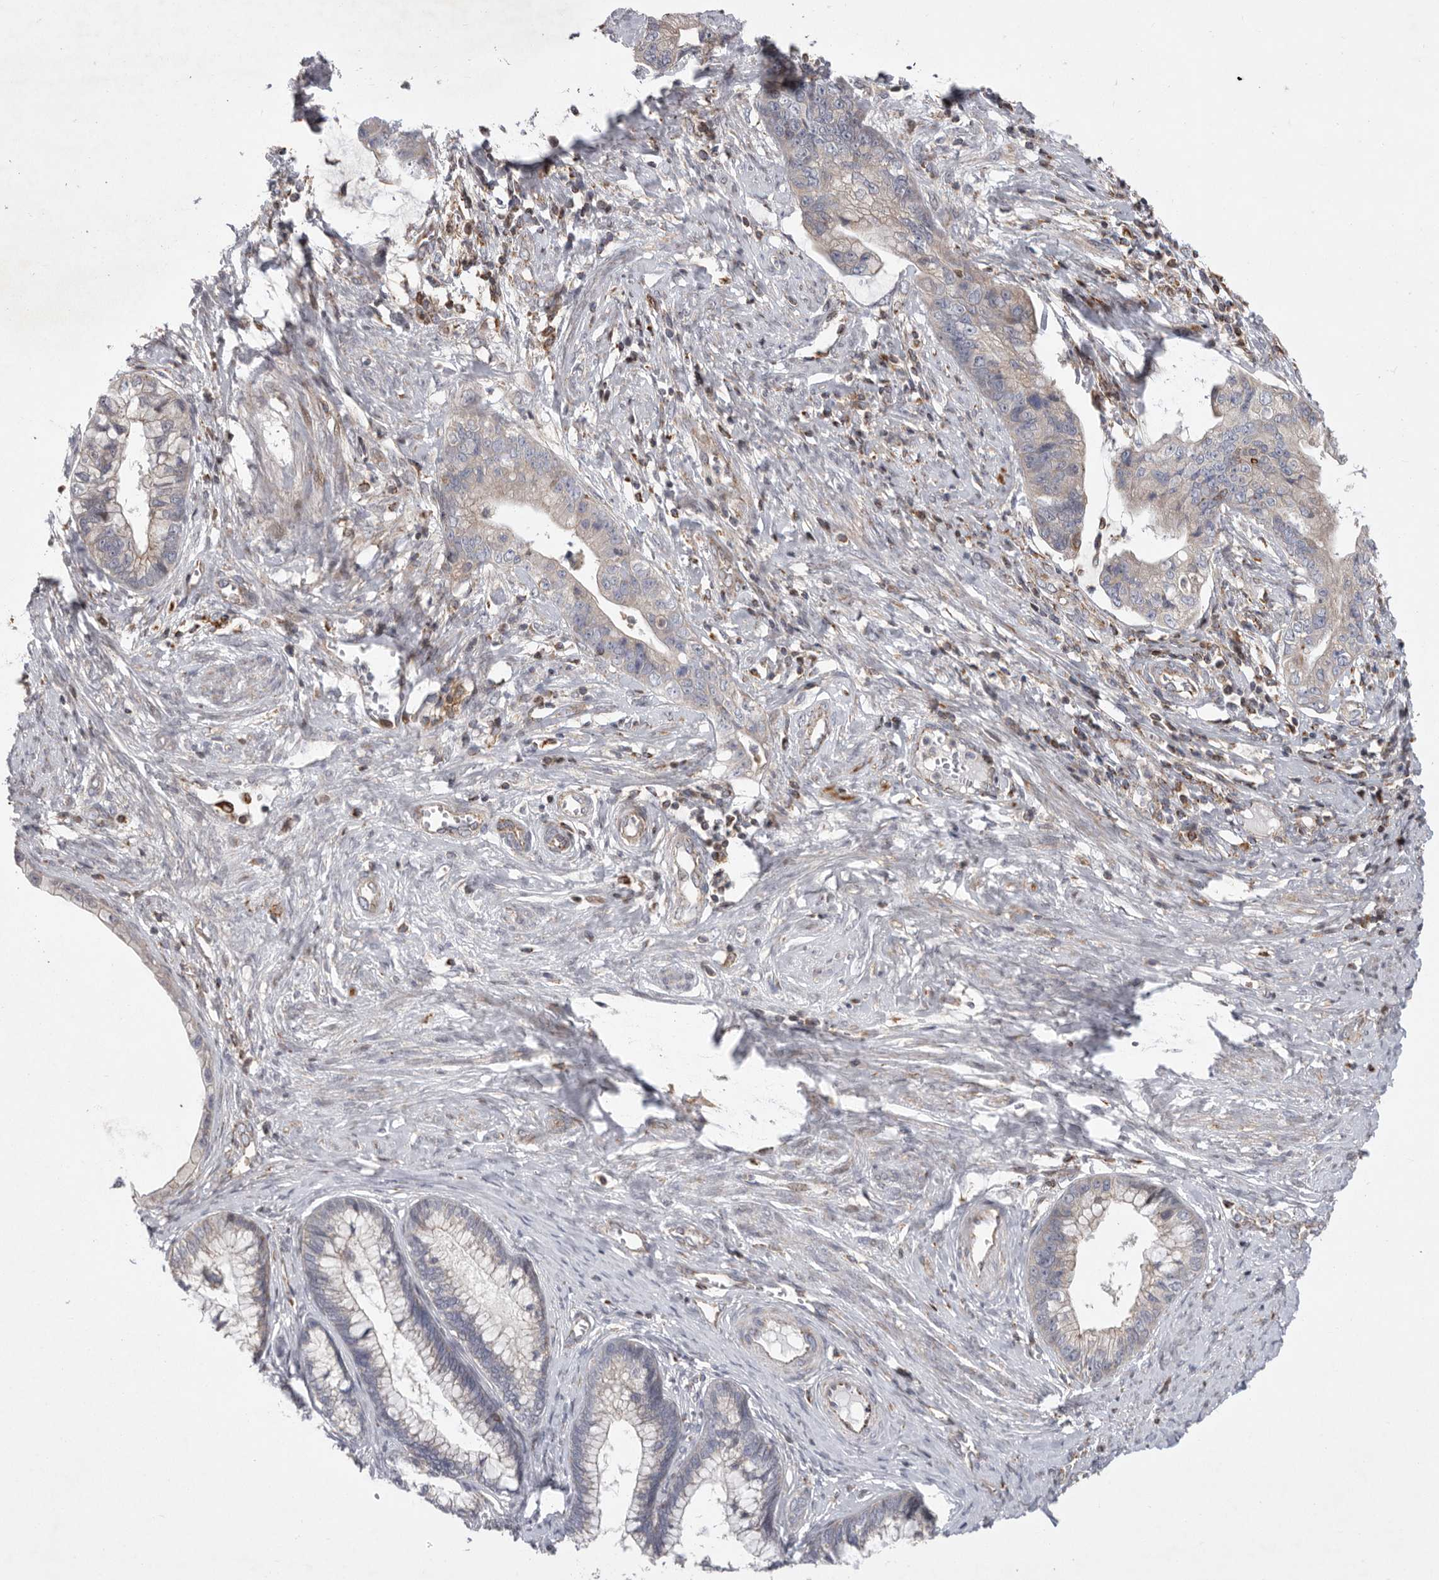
{"staining": {"intensity": "negative", "quantity": "none", "location": "none"}, "tissue": "cervical cancer", "cell_type": "Tumor cells", "image_type": "cancer", "snomed": [{"axis": "morphology", "description": "Adenocarcinoma, NOS"}, {"axis": "topography", "description": "Cervix"}], "caption": "This is a histopathology image of immunohistochemistry staining of cervical cancer (adenocarcinoma), which shows no expression in tumor cells. The staining is performed using DAB brown chromogen with nuclei counter-stained in using hematoxylin.", "gene": "MPZL1", "patient": {"sex": "female", "age": 44}}